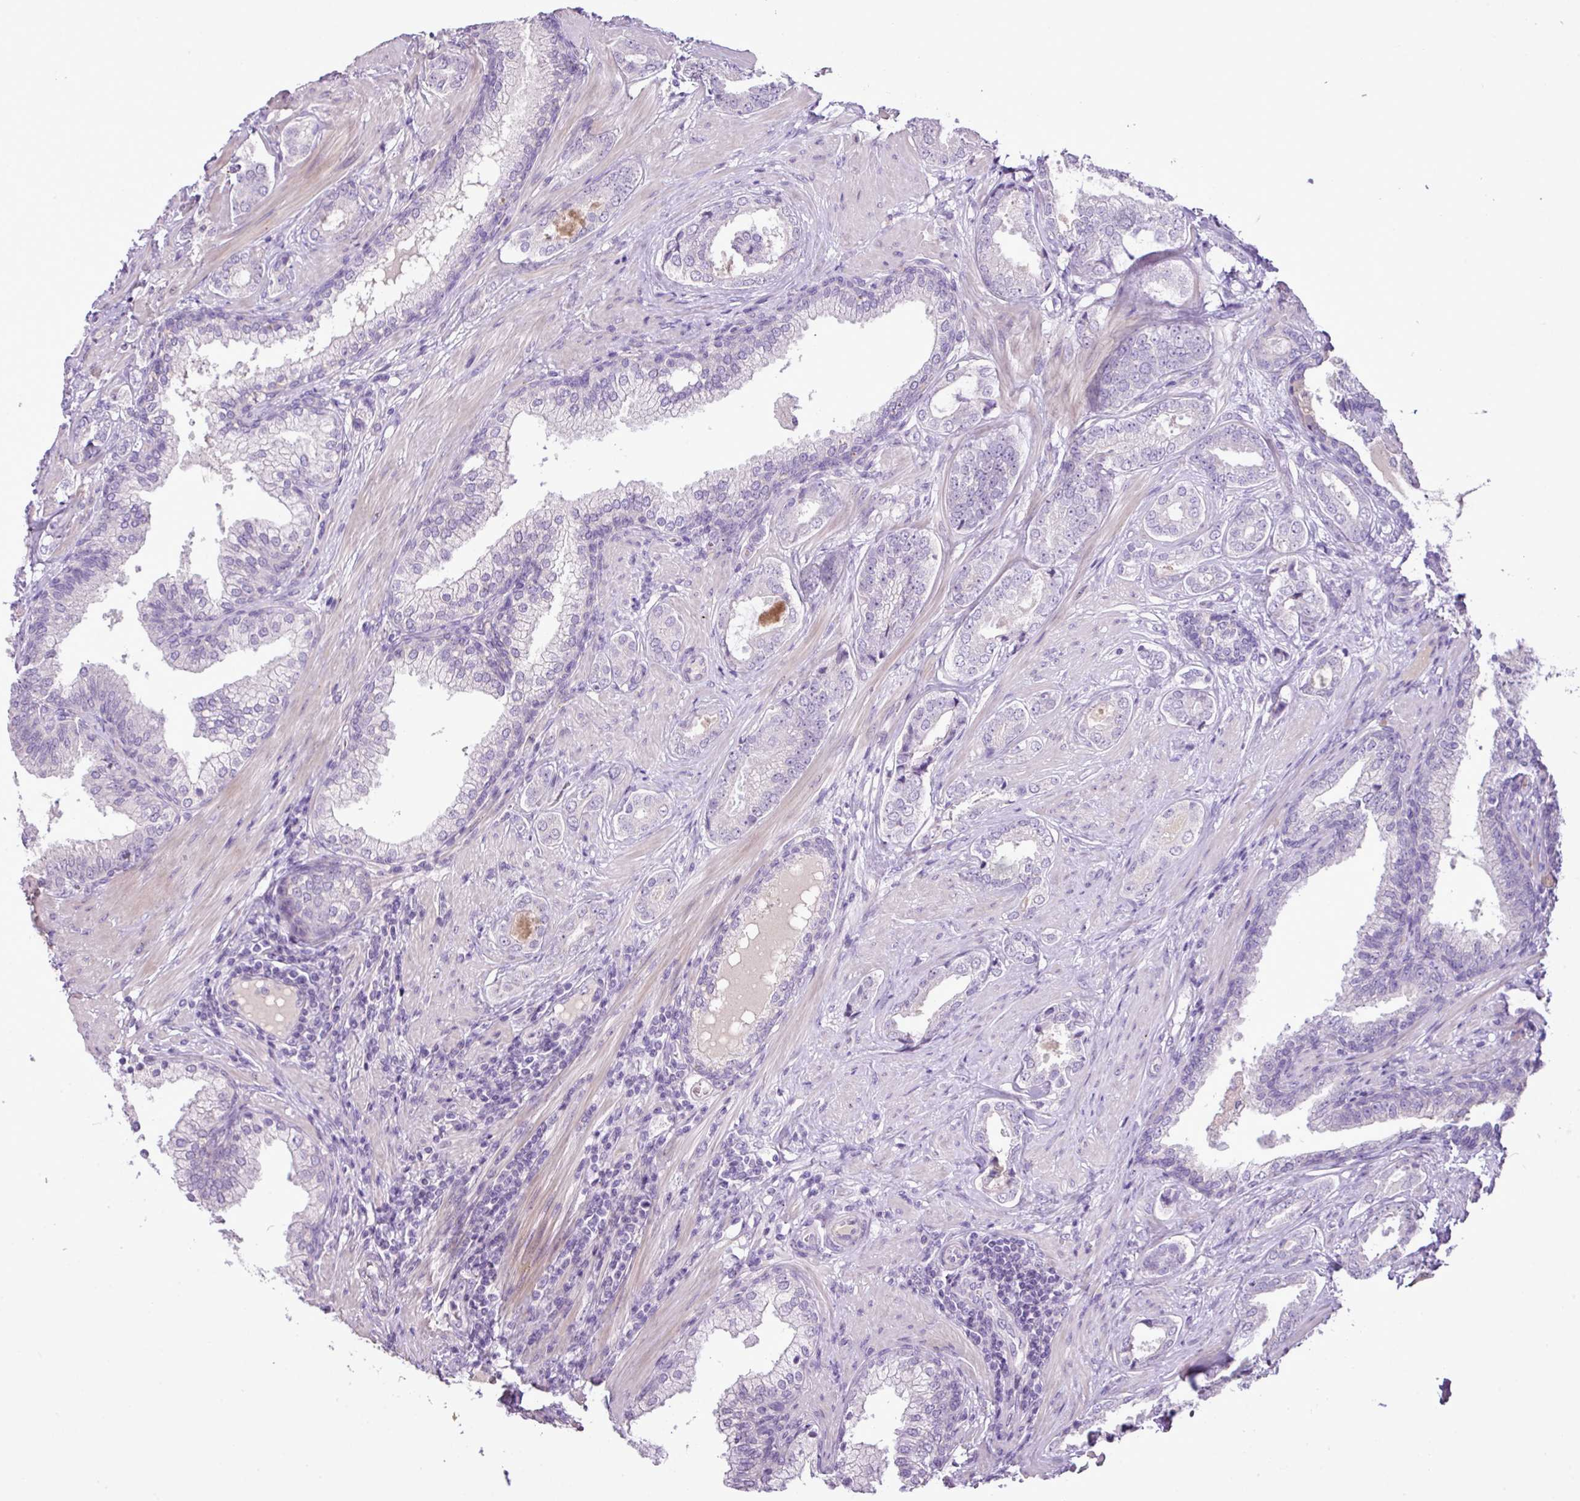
{"staining": {"intensity": "negative", "quantity": "none", "location": "none"}, "tissue": "prostate cancer", "cell_type": "Tumor cells", "image_type": "cancer", "snomed": [{"axis": "morphology", "description": "Adenocarcinoma, High grade"}, {"axis": "topography", "description": "Prostate"}], "caption": "This histopathology image is of high-grade adenocarcinoma (prostate) stained with immunohistochemistry to label a protein in brown with the nuclei are counter-stained blue. There is no staining in tumor cells.", "gene": "DNAJB13", "patient": {"sex": "male", "age": 60}}